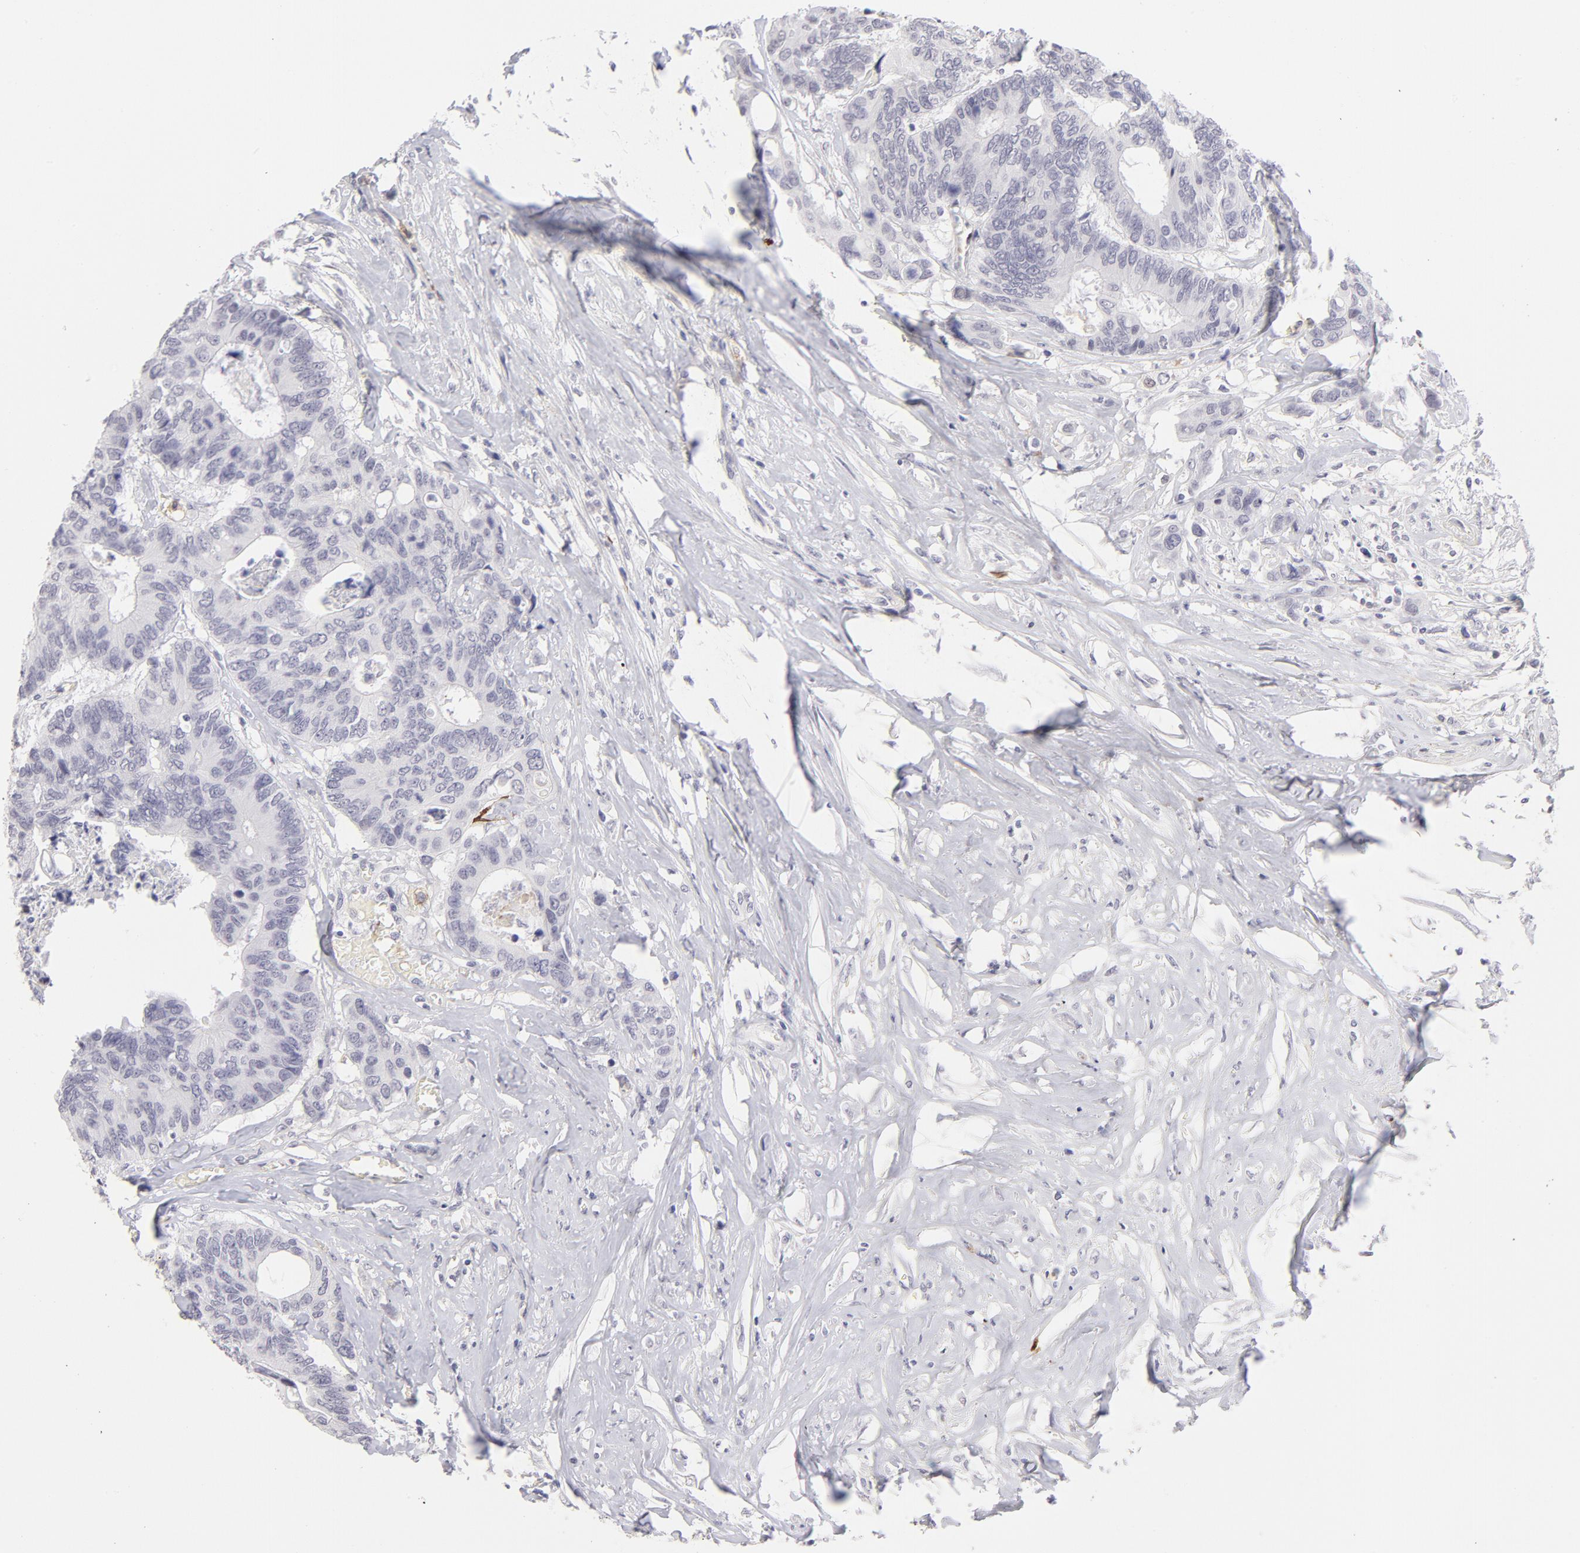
{"staining": {"intensity": "negative", "quantity": "none", "location": "none"}, "tissue": "colorectal cancer", "cell_type": "Tumor cells", "image_type": "cancer", "snomed": [{"axis": "morphology", "description": "Adenocarcinoma, NOS"}, {"axis": "topography", "description": "Rectum"}], "caption": "Protein analysis of colorectal adenocarcinoma exhibits no significant staining in tumor cells.", "gene": "LTB4R", "patient": {"sex": "male", "age": 55}}